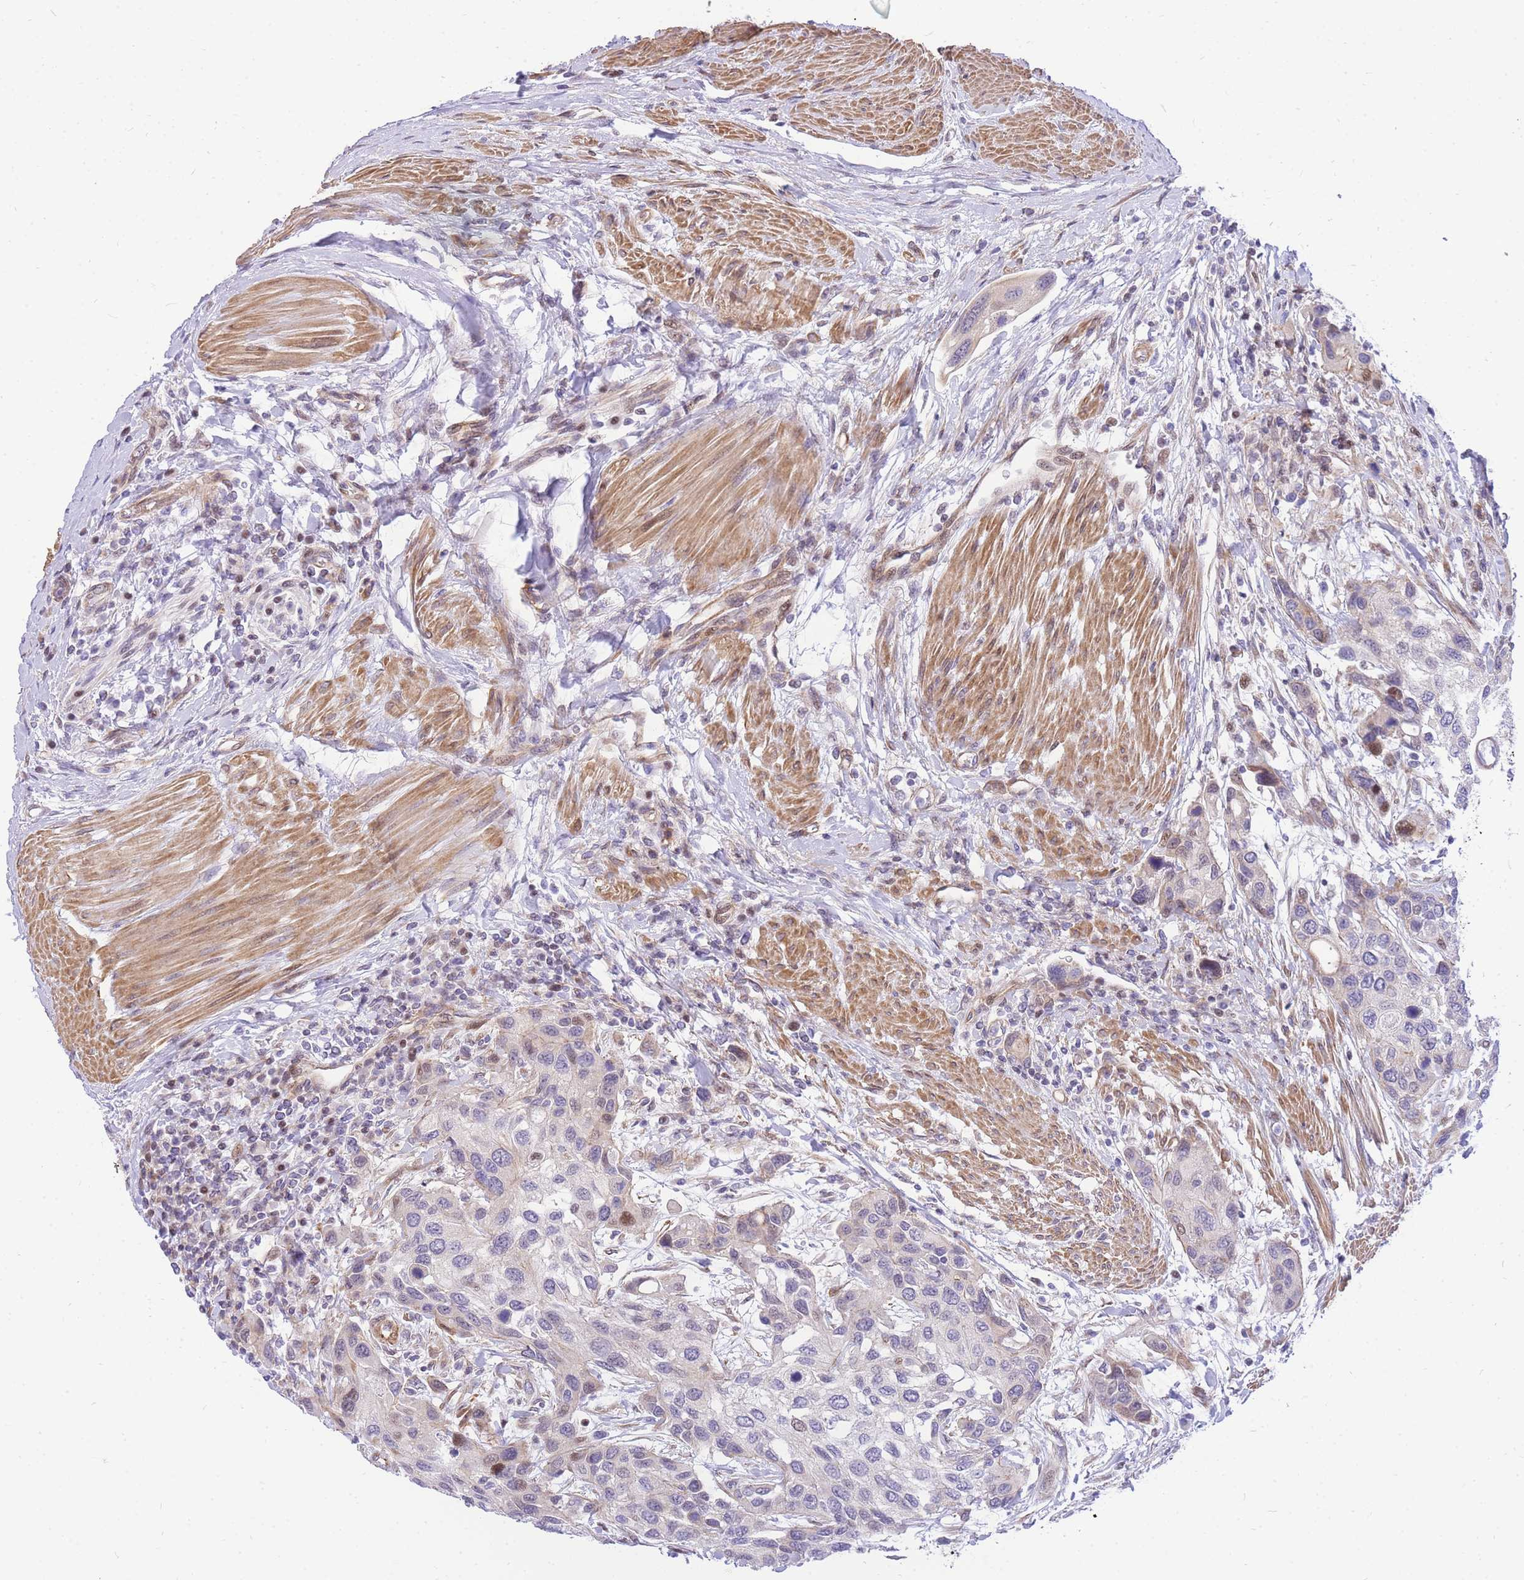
{"staining": {"intensity": "weak", "quantity": "<25%", "location": "nuclear"}, "tissue": "urothelial cancer", "cell_type": "Tumor cells", "image_type": "cancer", "snomed": [{"axis": "morphology", "description": "Normal tissue, NOS"}, {"axis": "morphology", "description": "Urothelial carcinoma, High grade"}, {"axis": "topography", "description": "Vascular tissue"}, {"axis": "topography", "description": "Urinary bladder"}], "caption": "Human urothelial cancer stained for a protein using IHC demonstrates no positivity in tumor cells.", "gene": "S100PBP", "patient": {"sex": "female", "age": 56}}